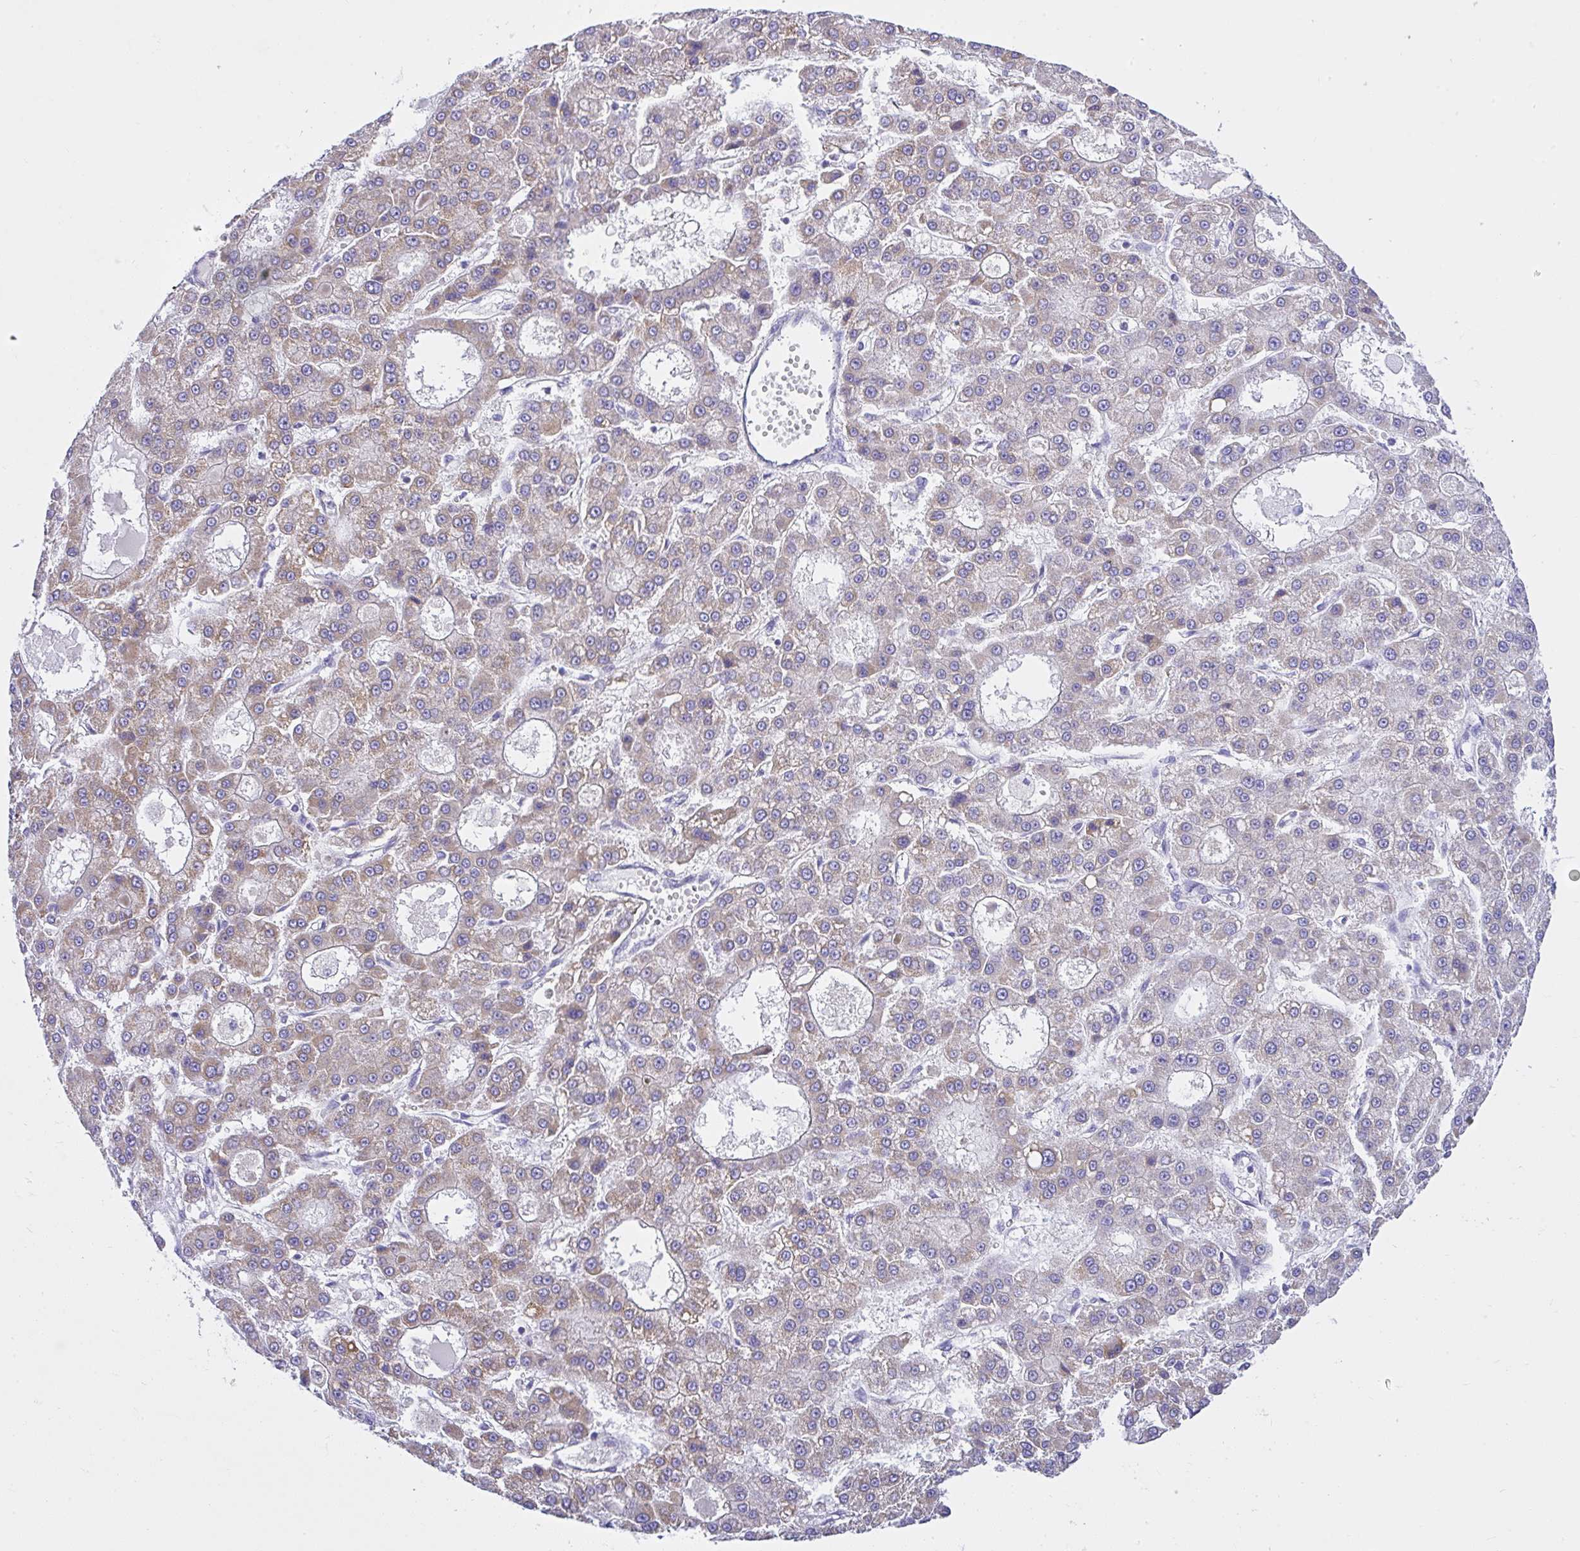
{"staining": {"intensity": "weak", "quantity": "25%-75%", "location": "cytoplasmic/membranous"}, "tissue": "liver cancer", "cell_type": "Tumor cells", "image_type": "cancer", "snomed": [{"axis": "morphology", "description": "Carcinoma, Hepatocellular, NOS"}, {"axis": "topography", "description": "Liver"}], "caption": "DAB immunohistochemical staining of liver cancer (hepatocellular carcinoma) shows weak cytoplasmic/membranous protein expression in about 25%-75% of tumor cells.", "gene": "SLC13A1", "patient": {"sex": "male", "age": 70}}